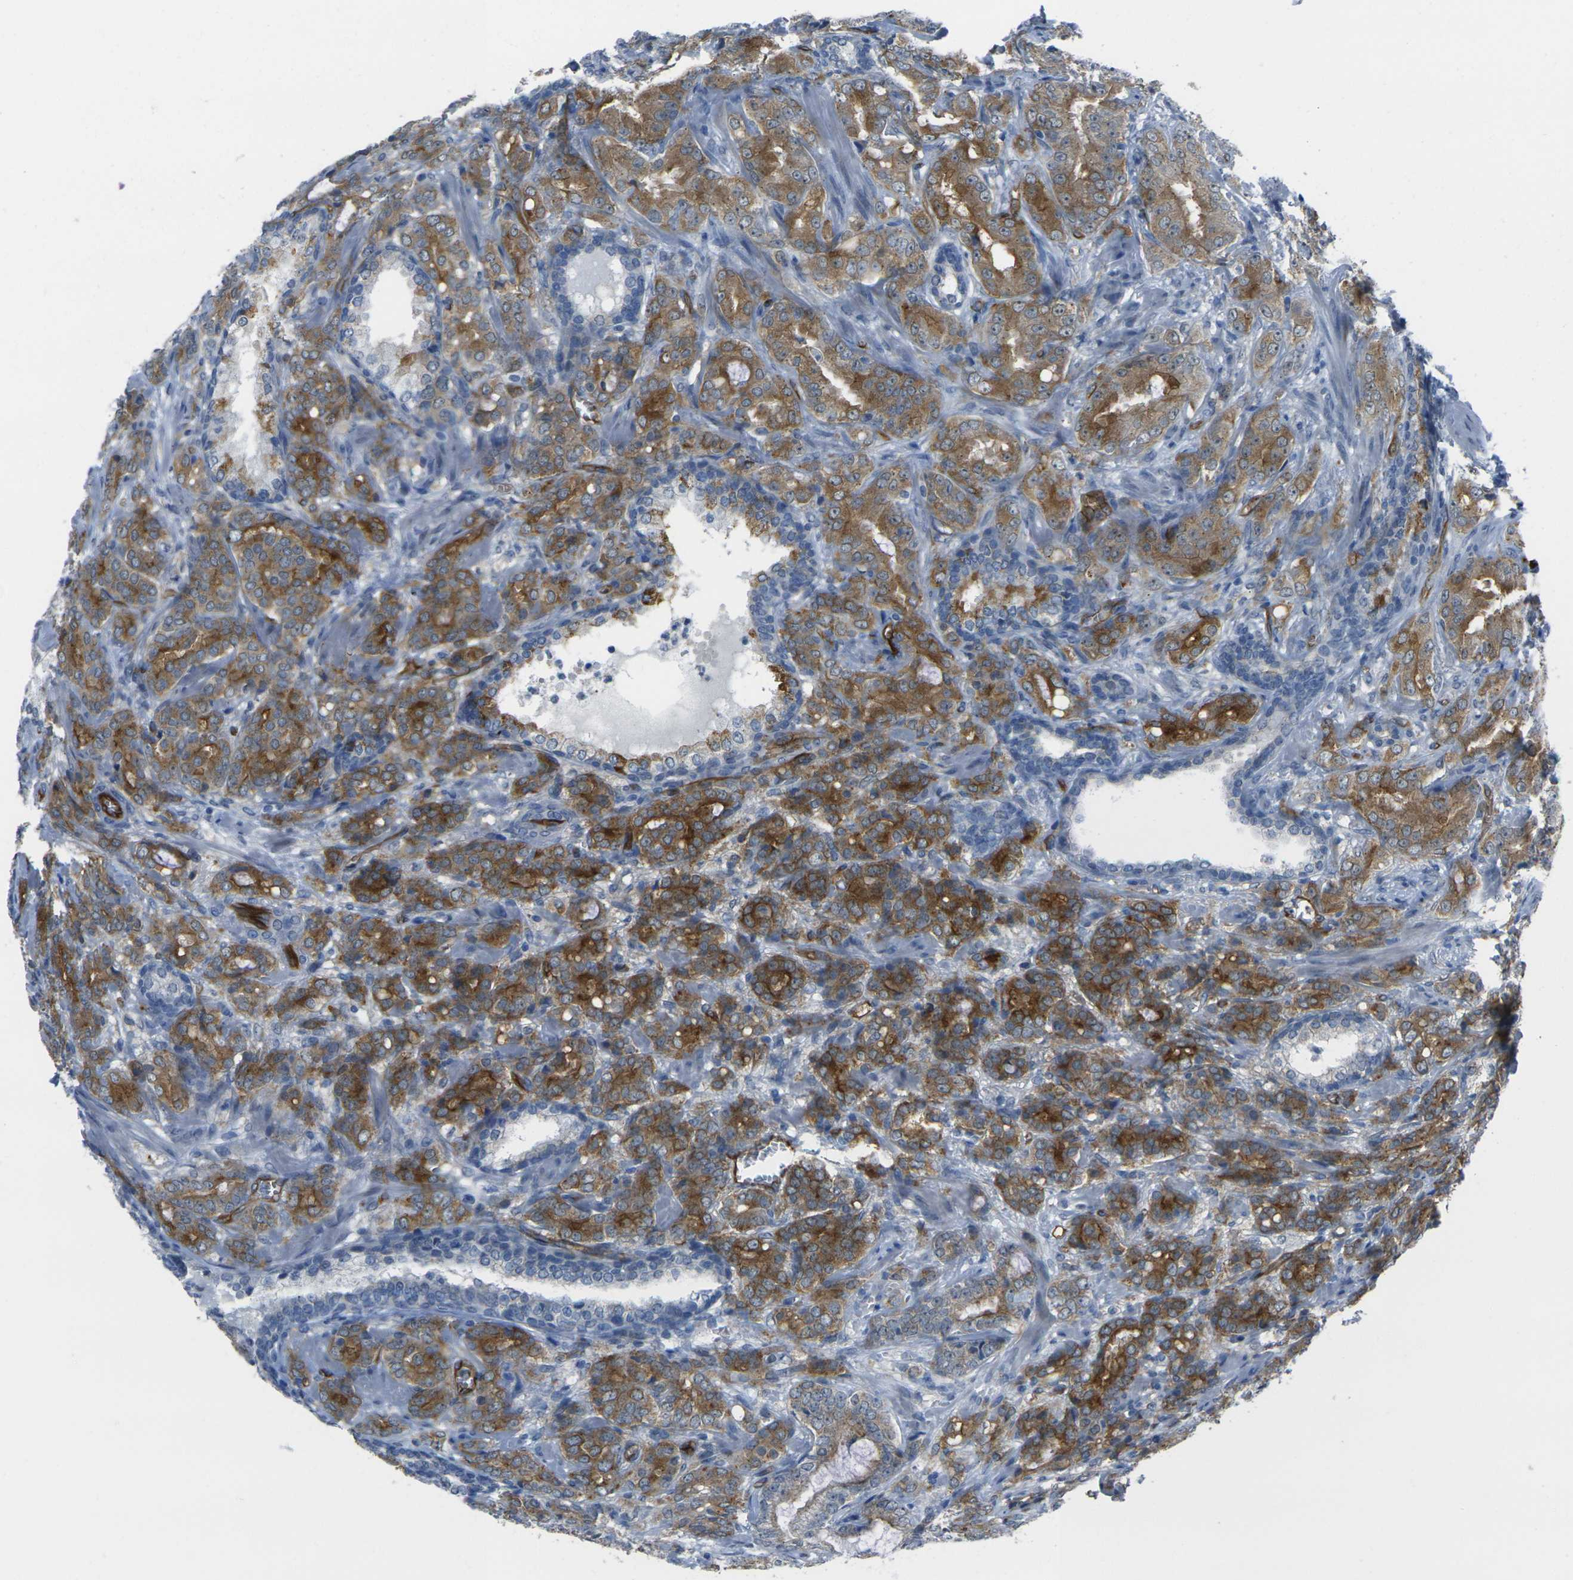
{"staining": {"intensity": "moderate", "quantity": ">75%", "location": "cytoplasmic/membranous"}, "tissue": "prostate cancer", "cell_type": "Tumor cells", "image_type": "cancer", "snomed": [{"axis": "morphology", "description": "Adenocarcinoma, High grade"}, {"axis": "topography", "description": "Prostate"}], "caption": "A photomicrograph of high-grade adenocarcinoma (prostate) stained for a protein reveals moderate cytoplasmic/membranous brown staining in tumor cells. (Stains: DAB (3,3'-diaminobenzidine) in brown, nuclei in blue, Microscopy: brightfield microscopy at high magnification).", "gene": "HSPA12B", "patient": {"sex": "male", "age": 64}}